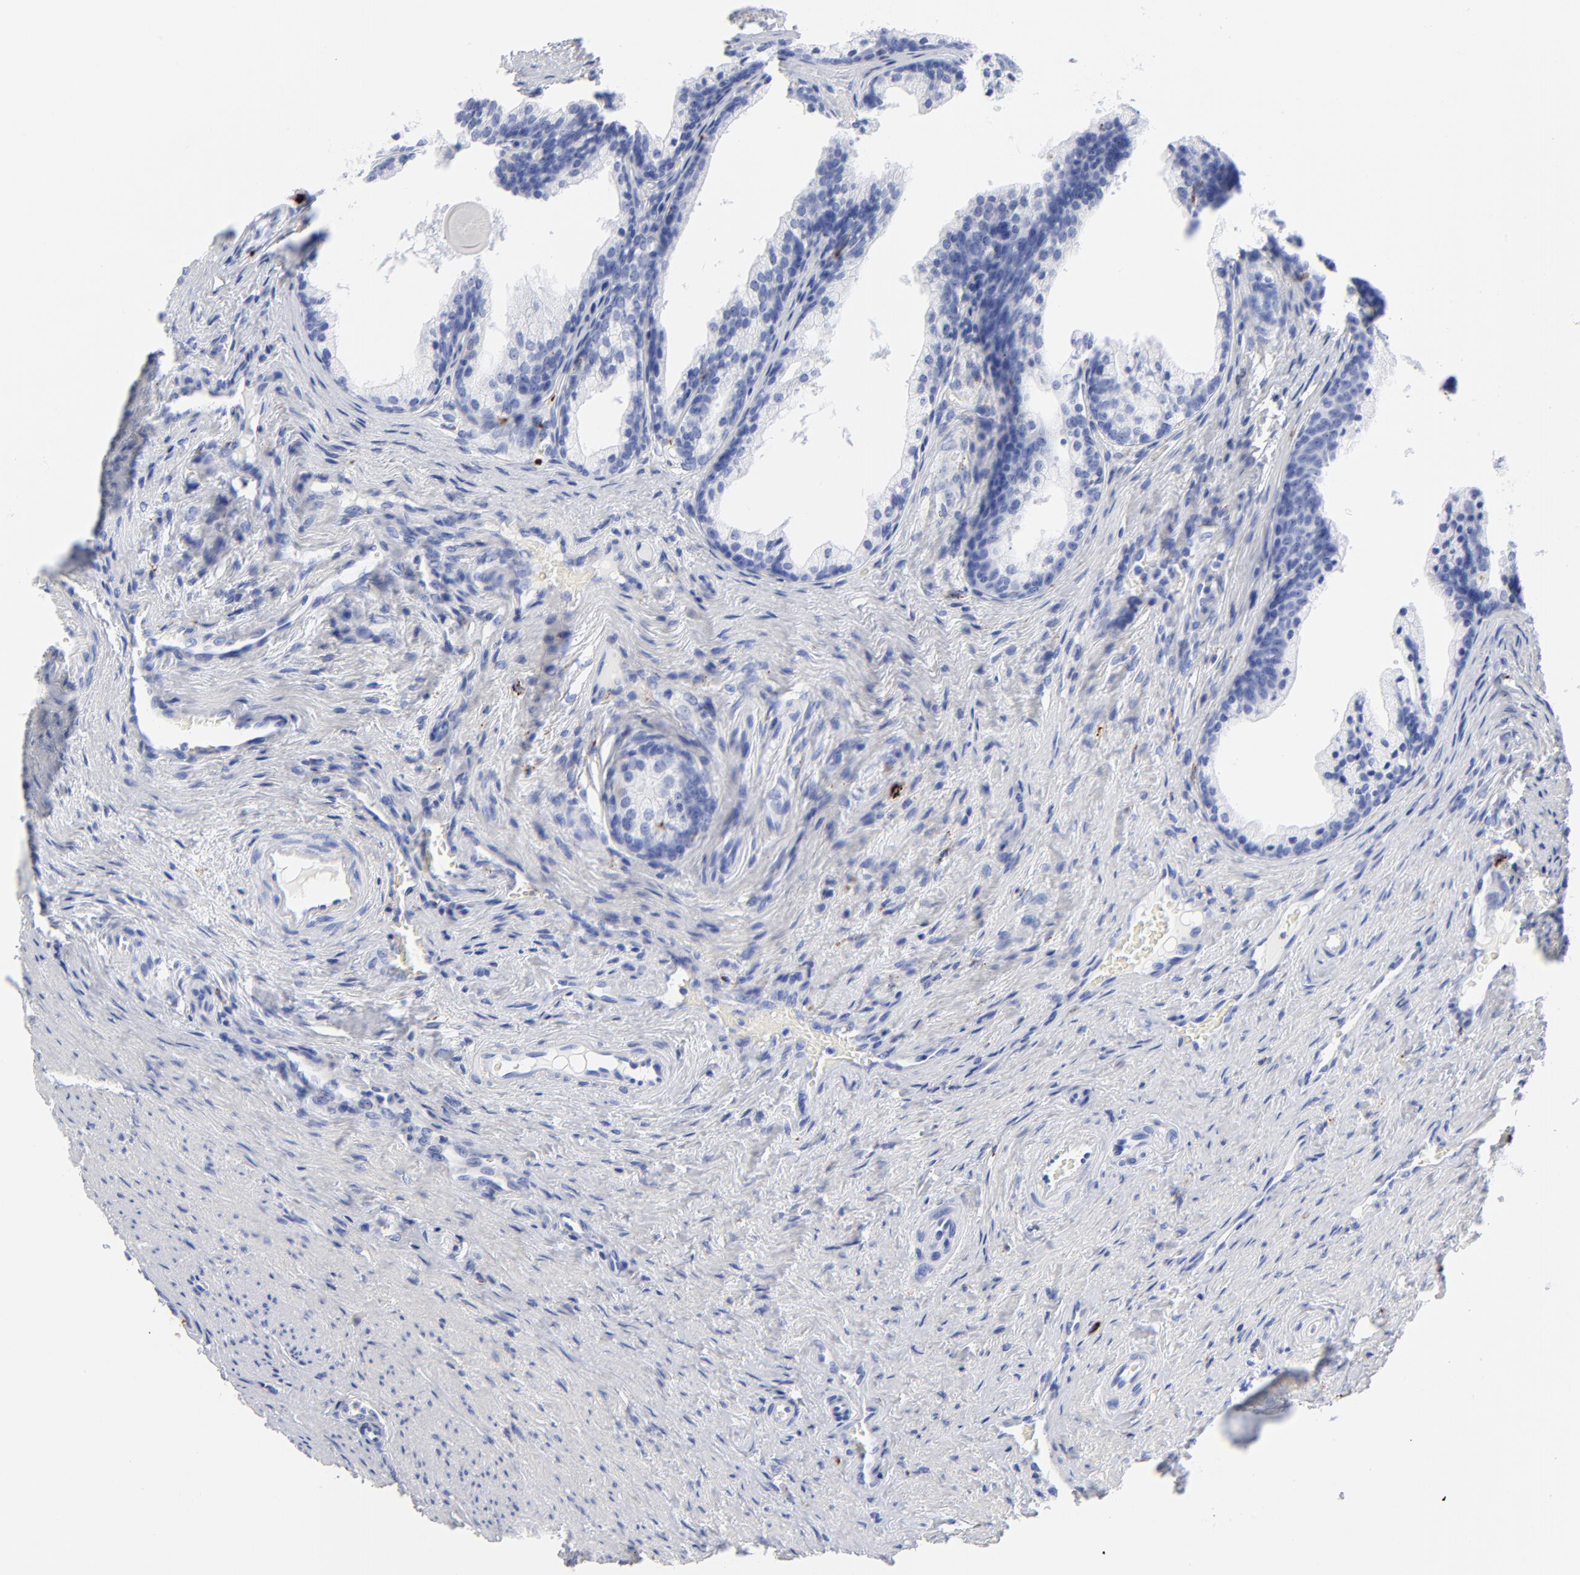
{"staining": {"intensity": "negative", "quantity": "none", "location": "none"}, "tissue": "prostate cancer", "cell_type": "Tumor cells", "image_type": "cancer", "snomed": [{"axis": "morphology", "description": "Adenocarcinoma, Medium grade"}, {"axis": "topography", "description": "Prostate"}], "caption": "Immunohistochemistry histopathology image of neoplastic tissue: prostate cancer stained with DAB displays no significant protein positivity in tumor cells.", "gene": "CPVL", "patient": {"sex": "male", "age": 60}}